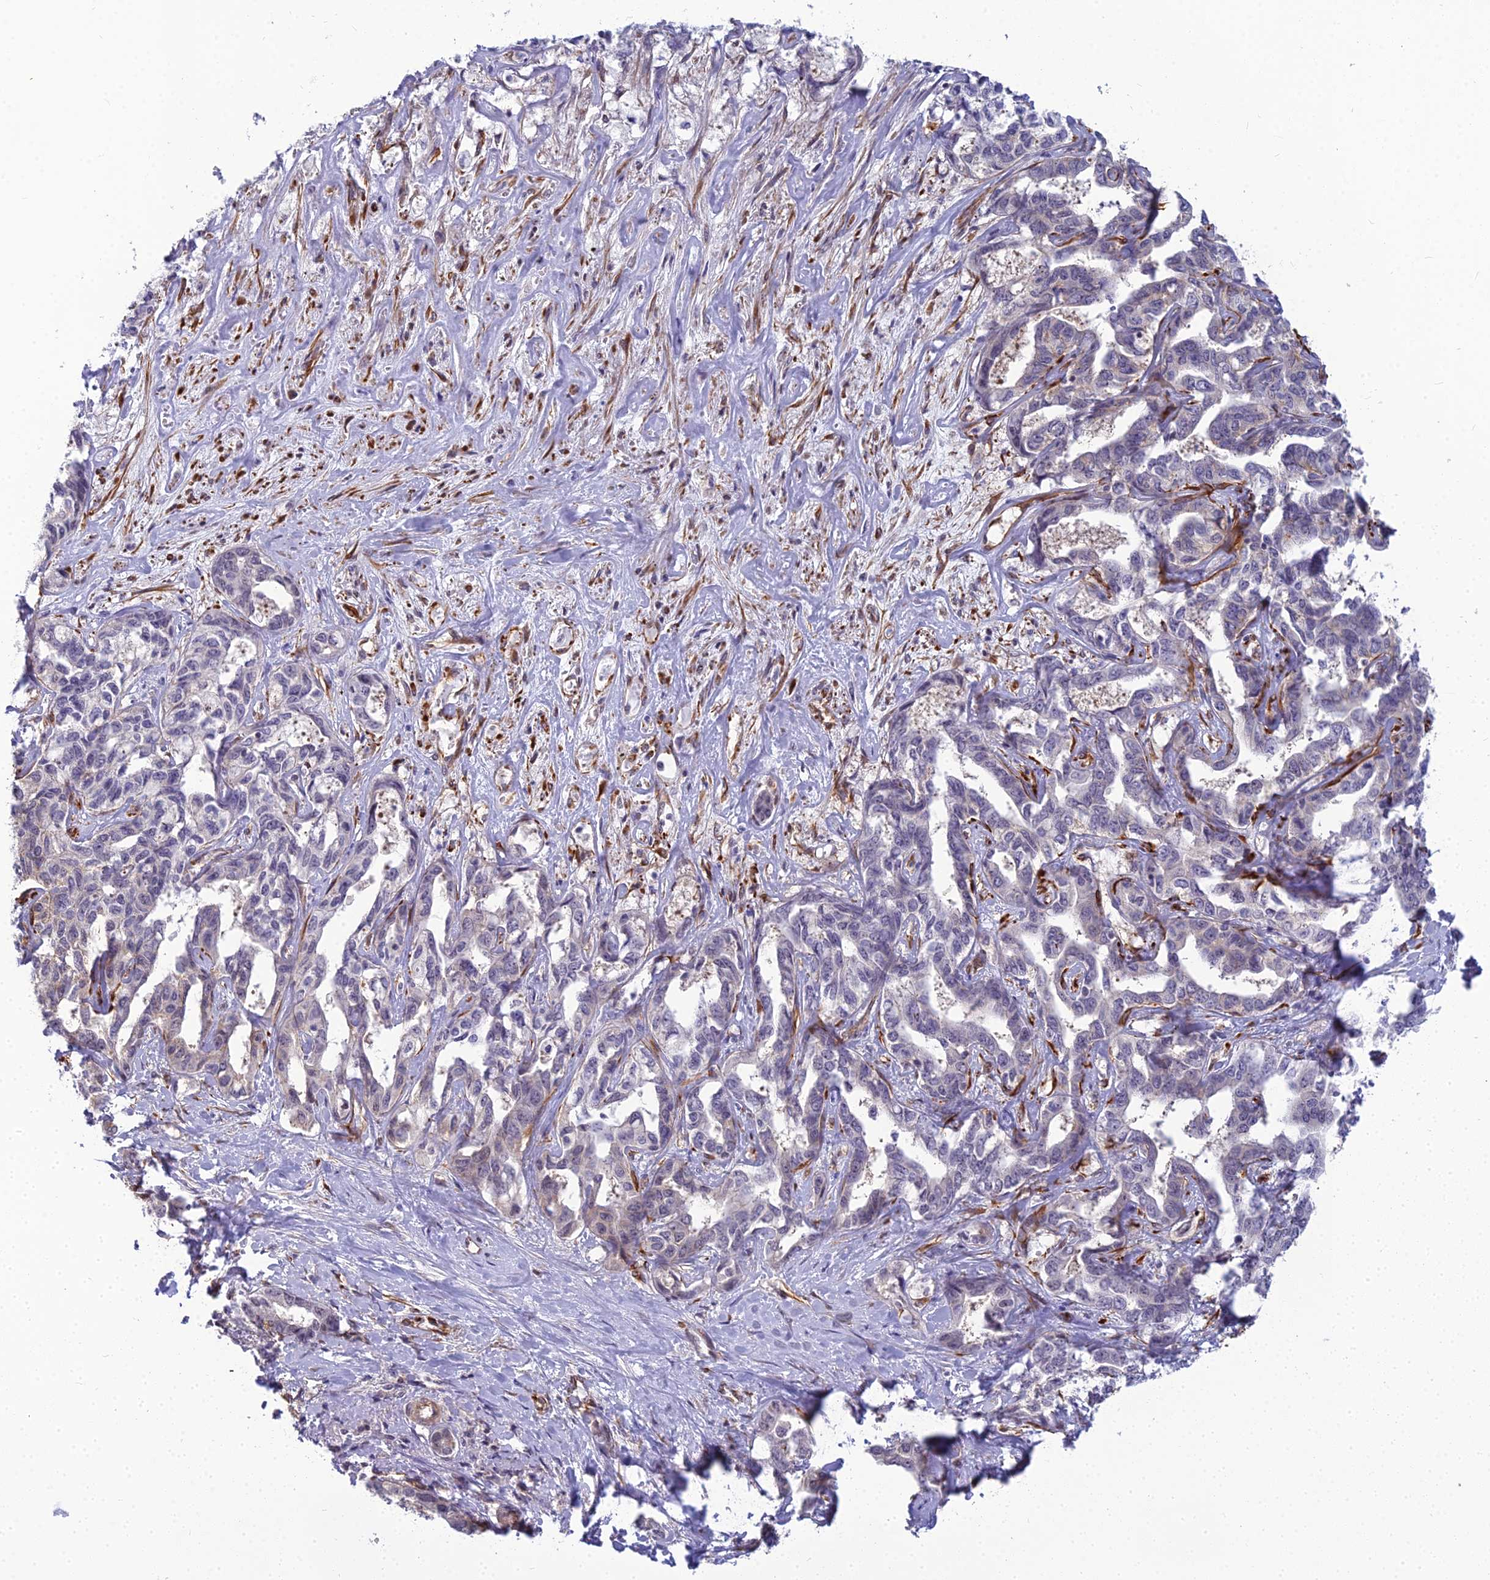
{"staining": {"intensity": "weak", "quantity": "<25%", "location": "nuclear"}, "tissue": "liver cancer", "cell_type": "Tumor cells", "image_type": "cancer", "snomed": [{"axis": "morphology", "description": "Cholangiocarcinoma"}, {"axis": "topography", "description": "Liver"}], "caption": "Liver cholangiocarcinoma stained for a protein using immunohistochemistry demonstrates no positivity tumor cells.", "gene": "RGL3", "patient": {"sex": "male", "age": 59}}